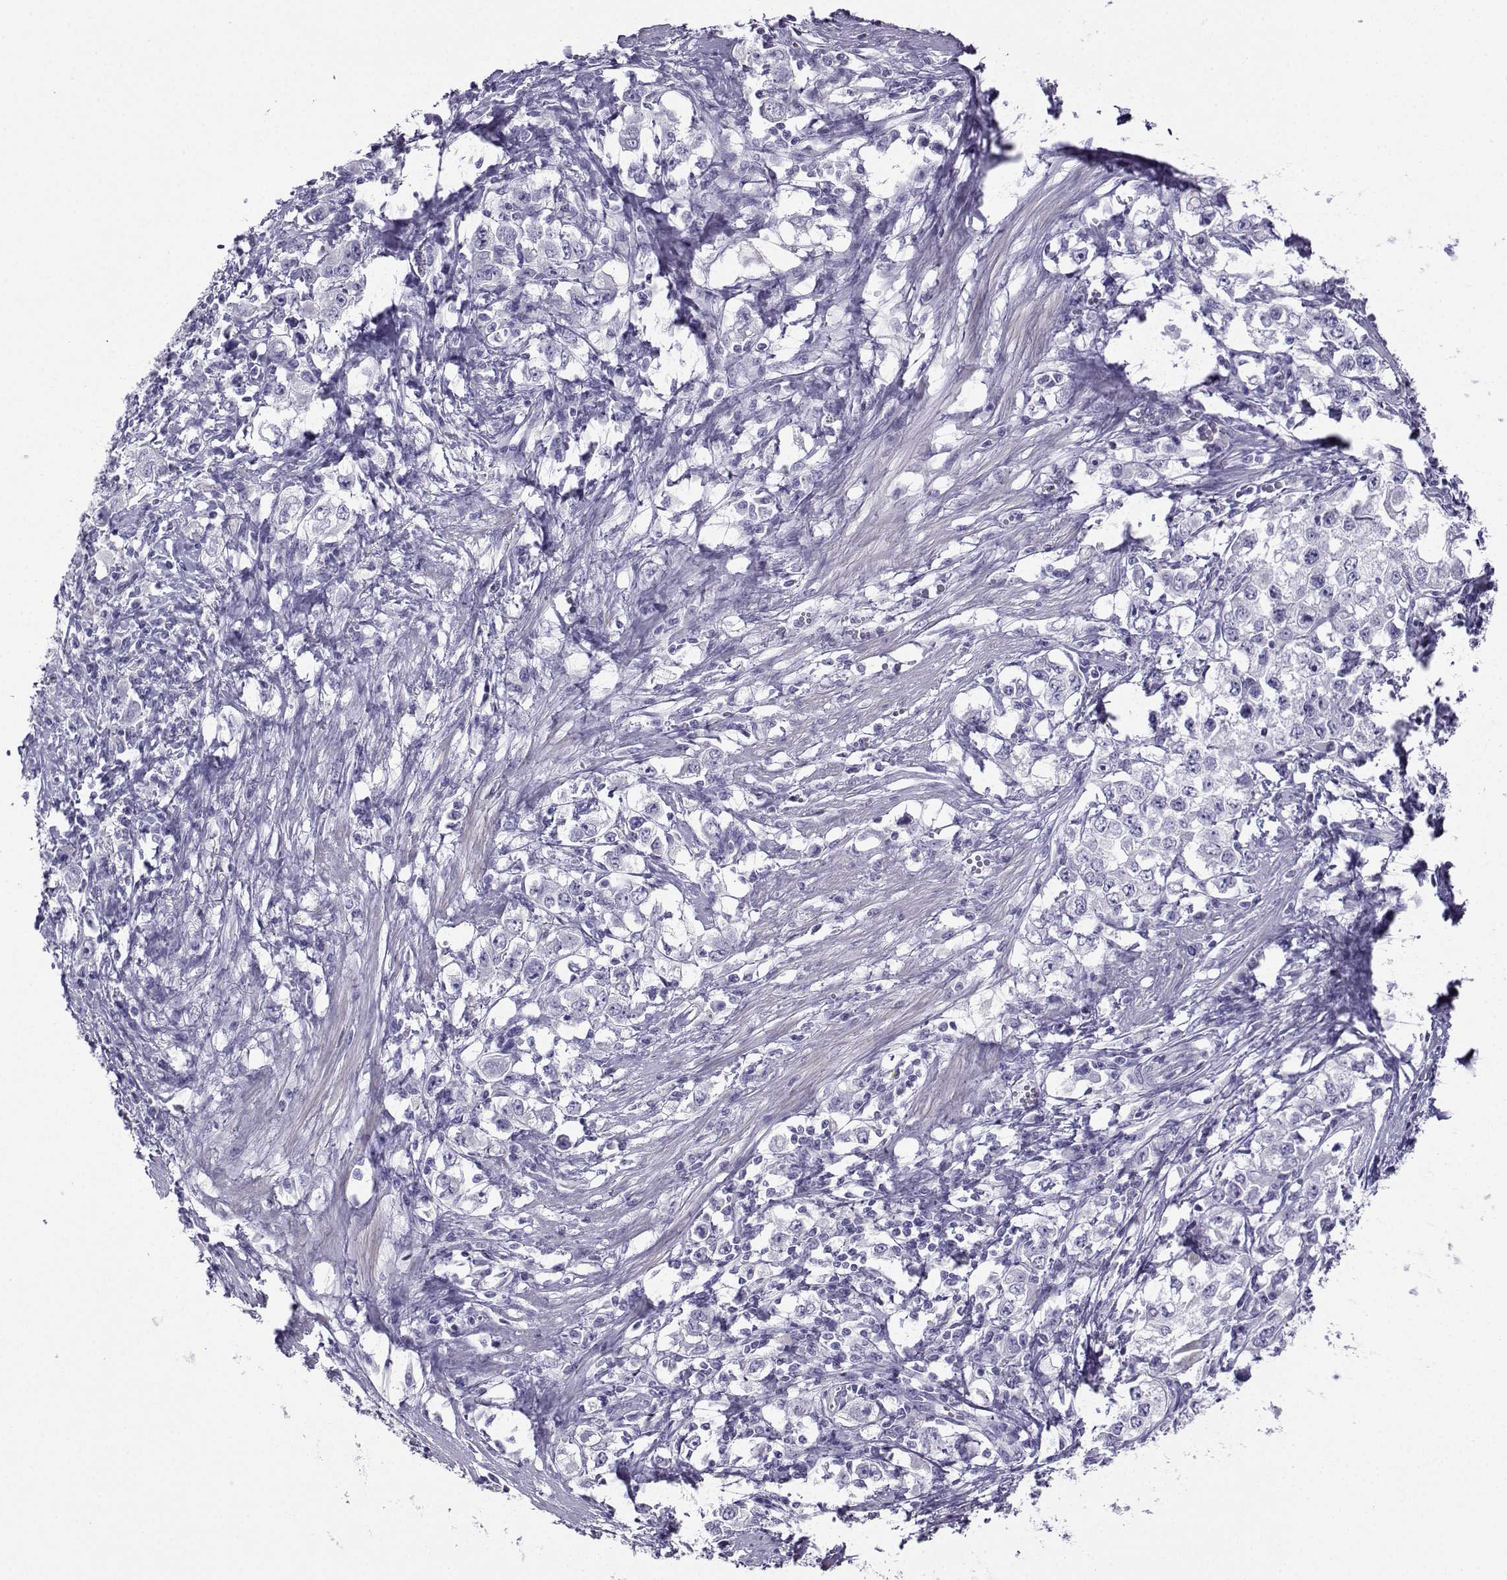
{"staining": {"intensity": "negative", "quantity": "none", "location": "none"}, "tissue": "stomach cancer", "cell_type": "Tumor cells", "image_type": "cancer", "snomed": [{"axis": "morphology", "description": "Adenocarcinoma, NOS"}, {"axis": "topography", "description": "Stomach, lower"}], "caption": "Human stomach cancer (adenocarcinoma) stained for a protein using IHC demonstrates no positivity in tumor cells.", "gene": "FBXO24", "patient": {"sex": "female", "age": 72}}